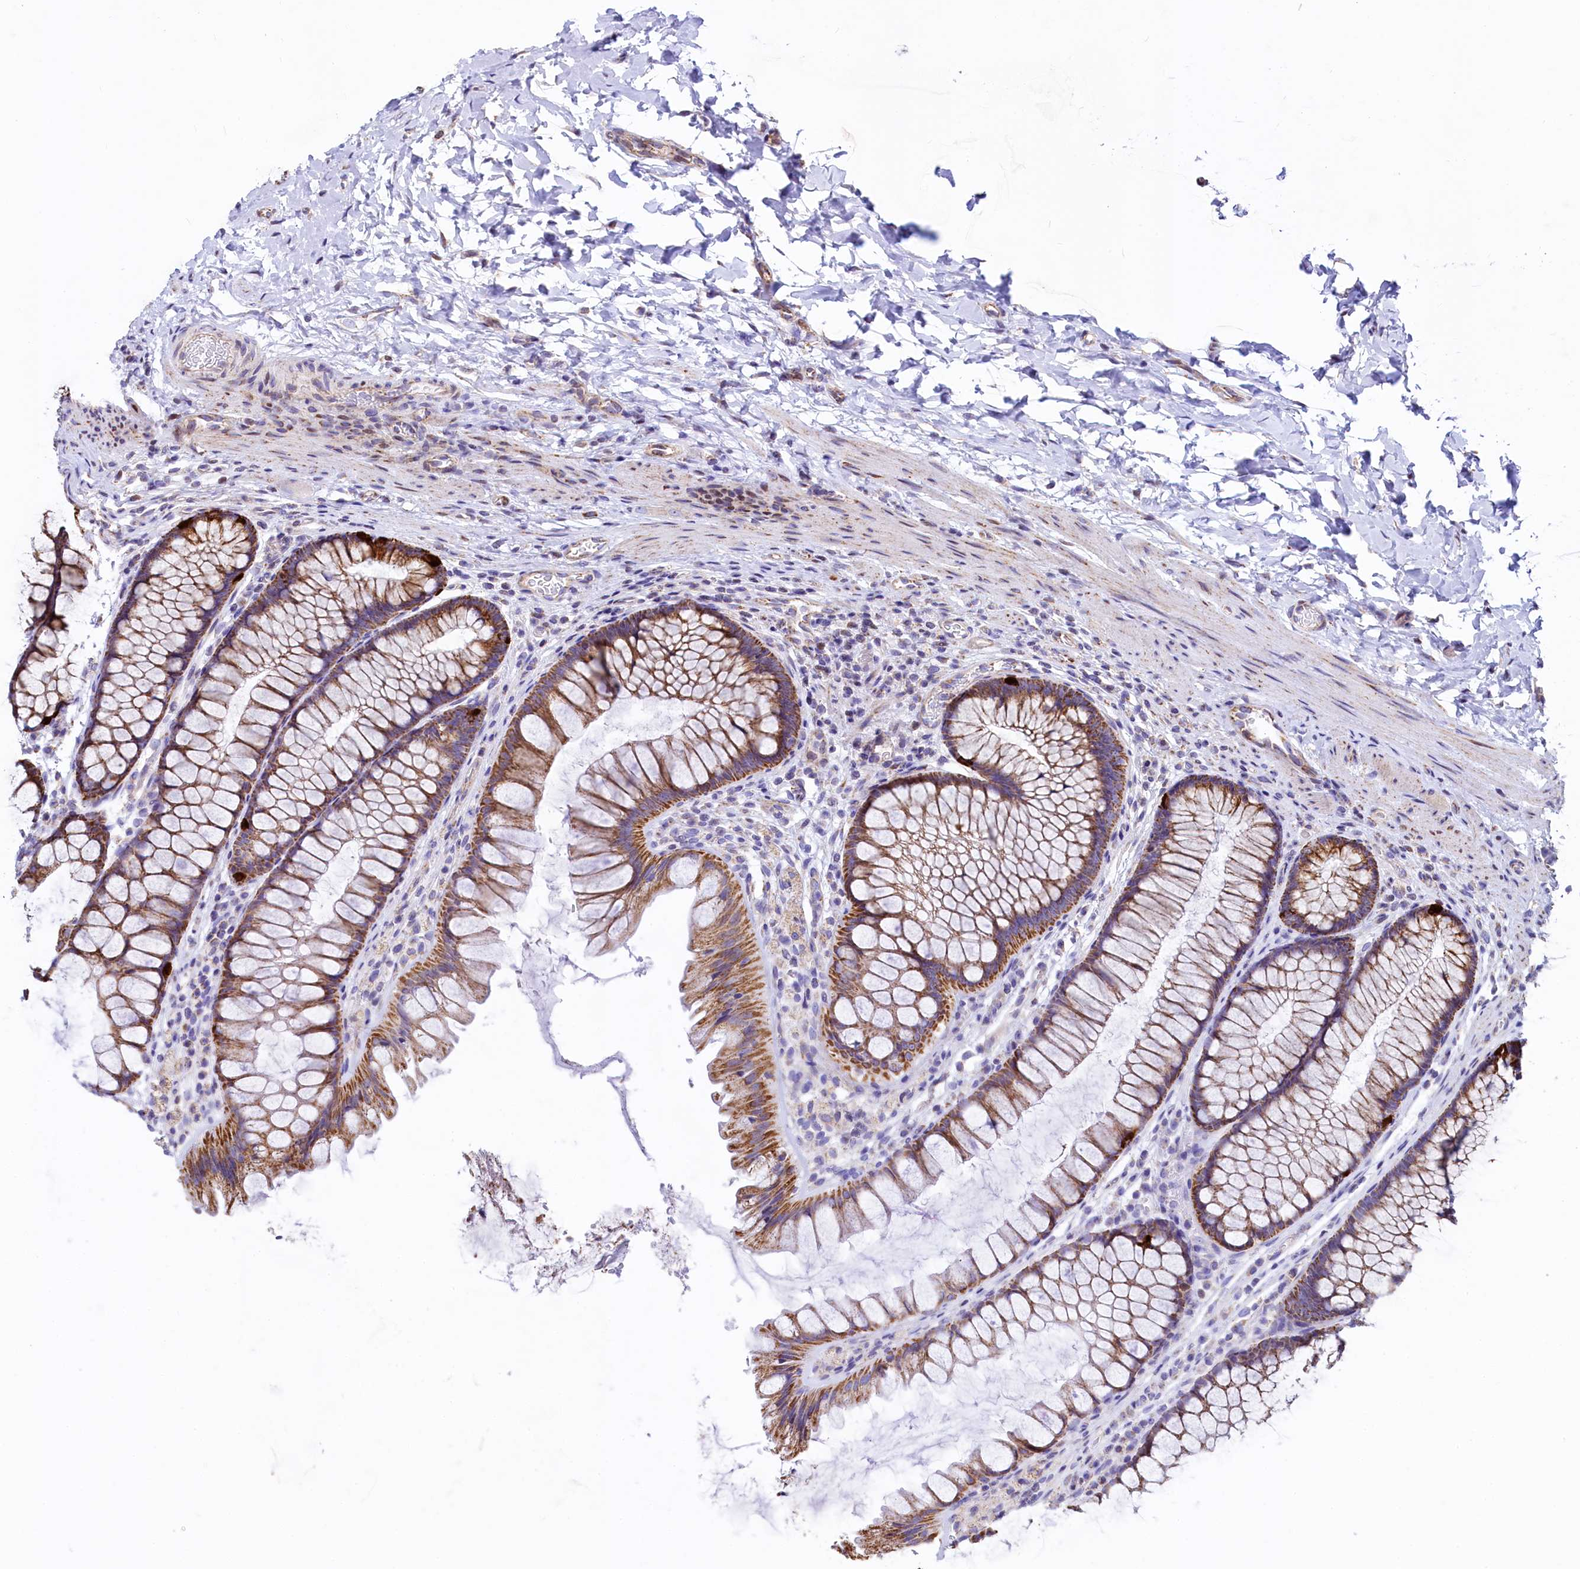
{"staining": {"intensity": "weak", "quantity": ">75%", "location": "cytoplasmic/membranous"}, "tissue": "colon", "cell_type": "Endothelial cells", "image_type": "normal", "snomed": [{"axis": "morphology", "description": "Normal tissue, NOS"}, {"axis": "topography", "description": "Colon"}], "caption": "Immunohistochemistry image of benign colon stained for a protein (brown), which shows low levels of weak cytoplasmic/membranous staining in about >75% of endothelial cells.", "gene": "VWCE", "patient": {"sex": "female", "age": 62}}